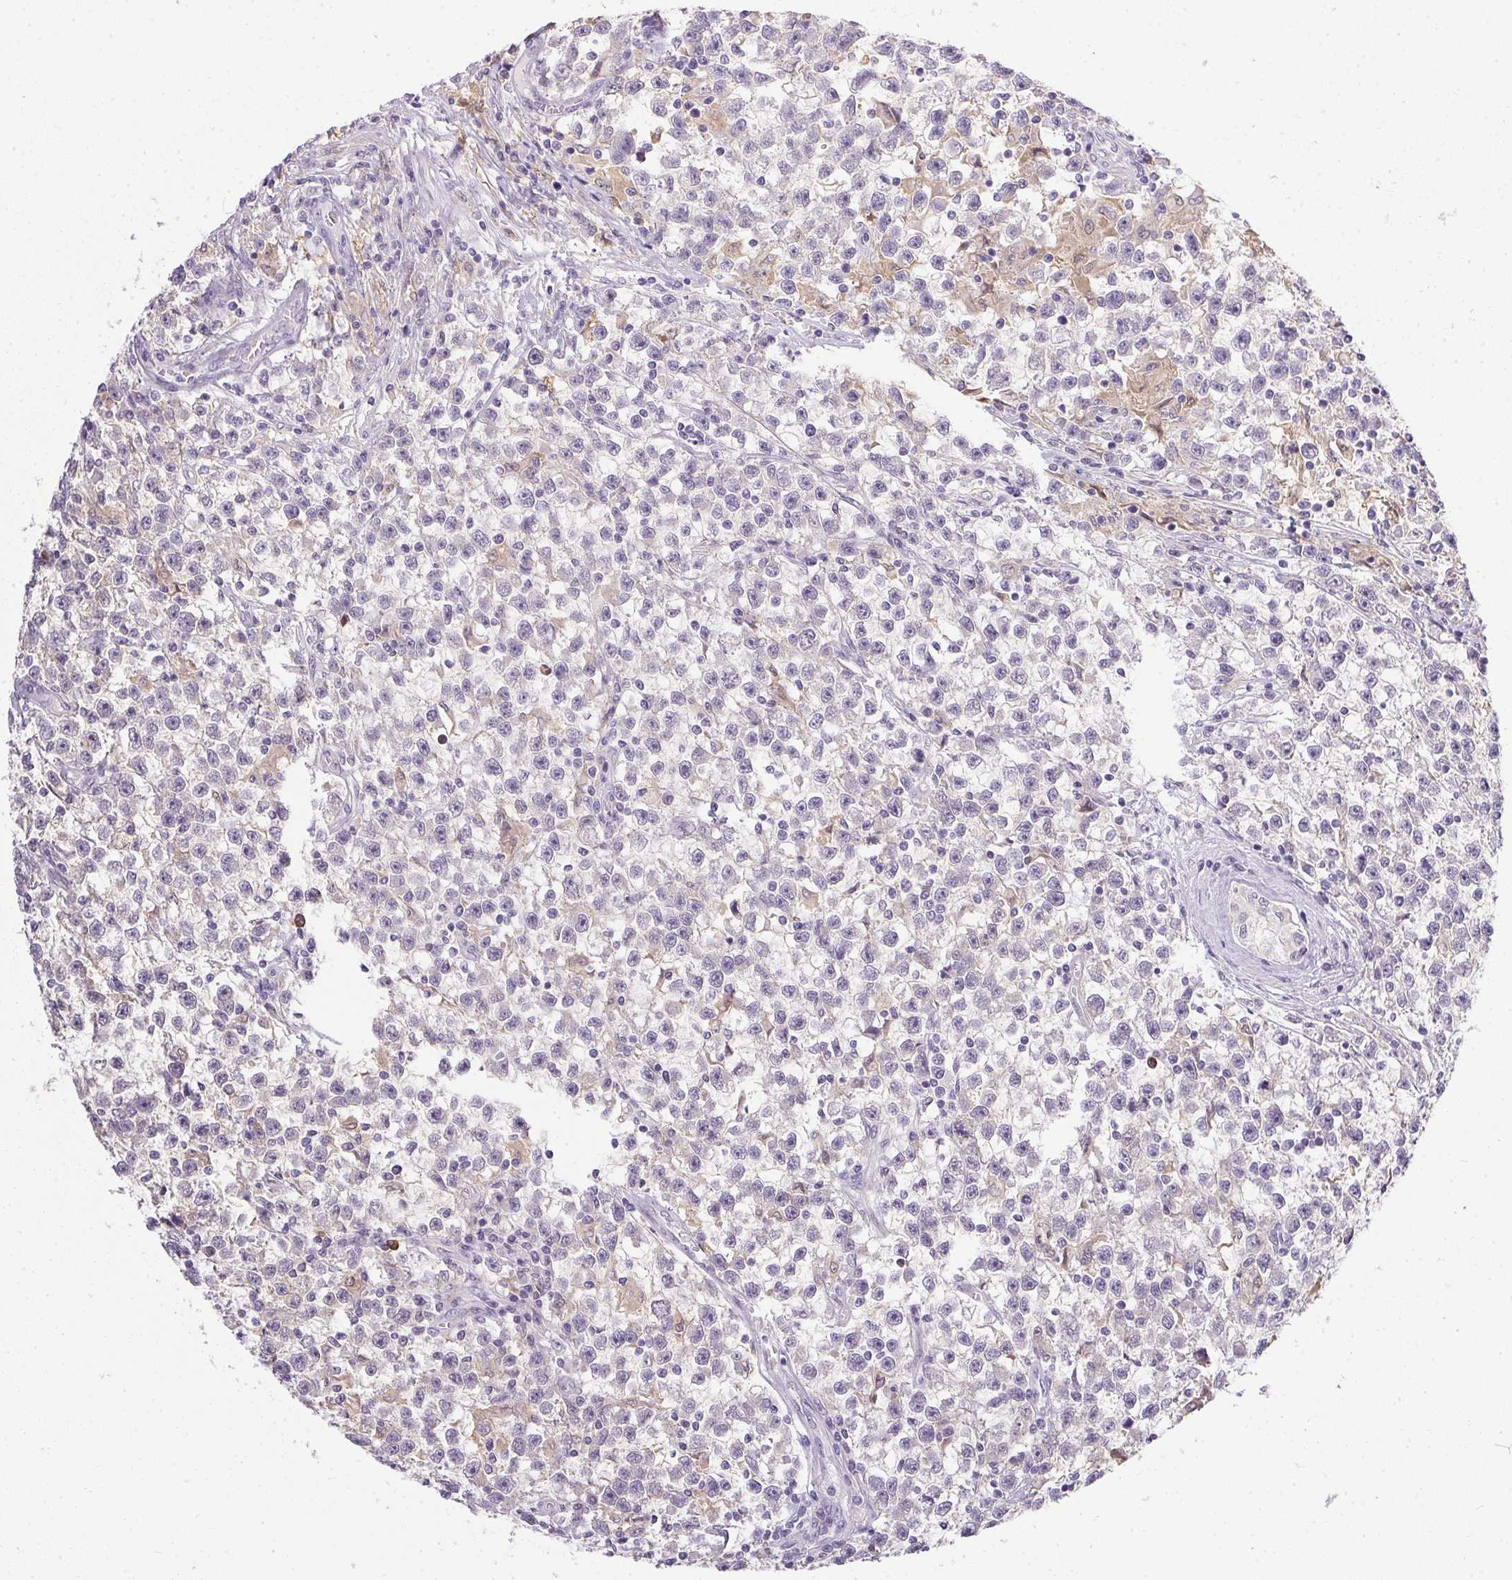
{"staining": {"intensity": "negative", "quantity": "none", "location": "none"}, "tissue": "testis cancer", "cell_type": "Tumor cells", "image_type": "cancer", "snomed": [{"axis": "morphology", "description": "Seminoma, NOS"}, {"axis": "topography", "description": "Testis"}], "caption": "Protein analysis of testis cancer (seminoma) shows no significant positivity in tumor cells.", "gene": "DNAJC5G", "patient": {"sex": "male", "age": 31}}